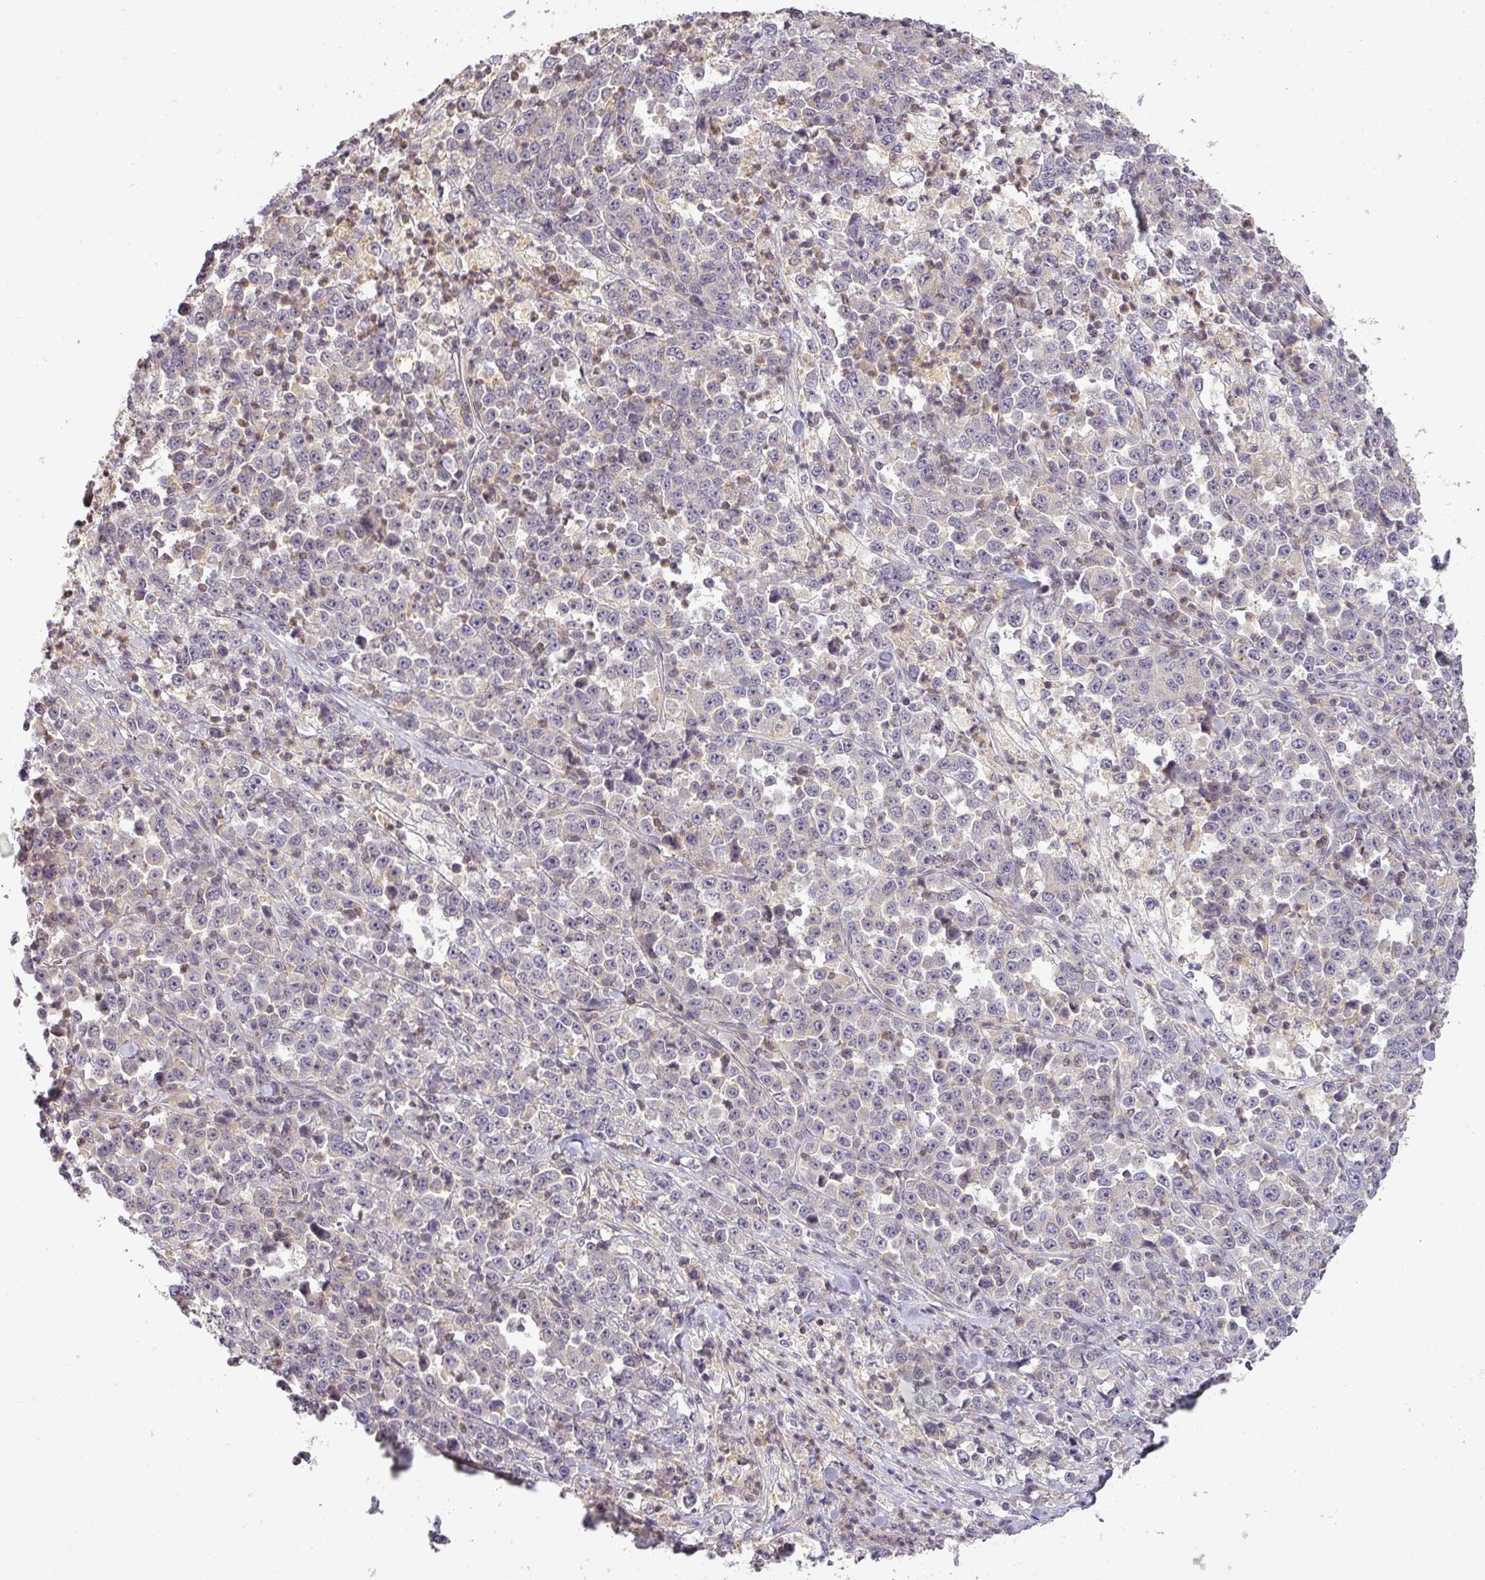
{"staining": {"intensity": "negative", "quantity": "none", "location": "none"}, "tissue": "stomach cancer", "cell_type": "Tumor cells", "image_type": "cancer", "snomed": [{"axis": "morphology", "description": "Normal tissue, NOS"}, {"axis": "morphology", "description": "Adenocarcinoma, NOS"}, {"axis": "topography", "description": "Stomach, upper"}, {"axis": "topography", "description": "Stomach"}], "caption": "DAB (3,3'-diaminobenzidine) immunohistochemical staining of stomach cancer exhibits no significant staining in tumor cells. (DAB (3,3'-diaminobenzidine) IHC visualized using brightfield microscopy, high magnification).", "gene": "NIN", "patient": {"sex": "male", "age": 59}}